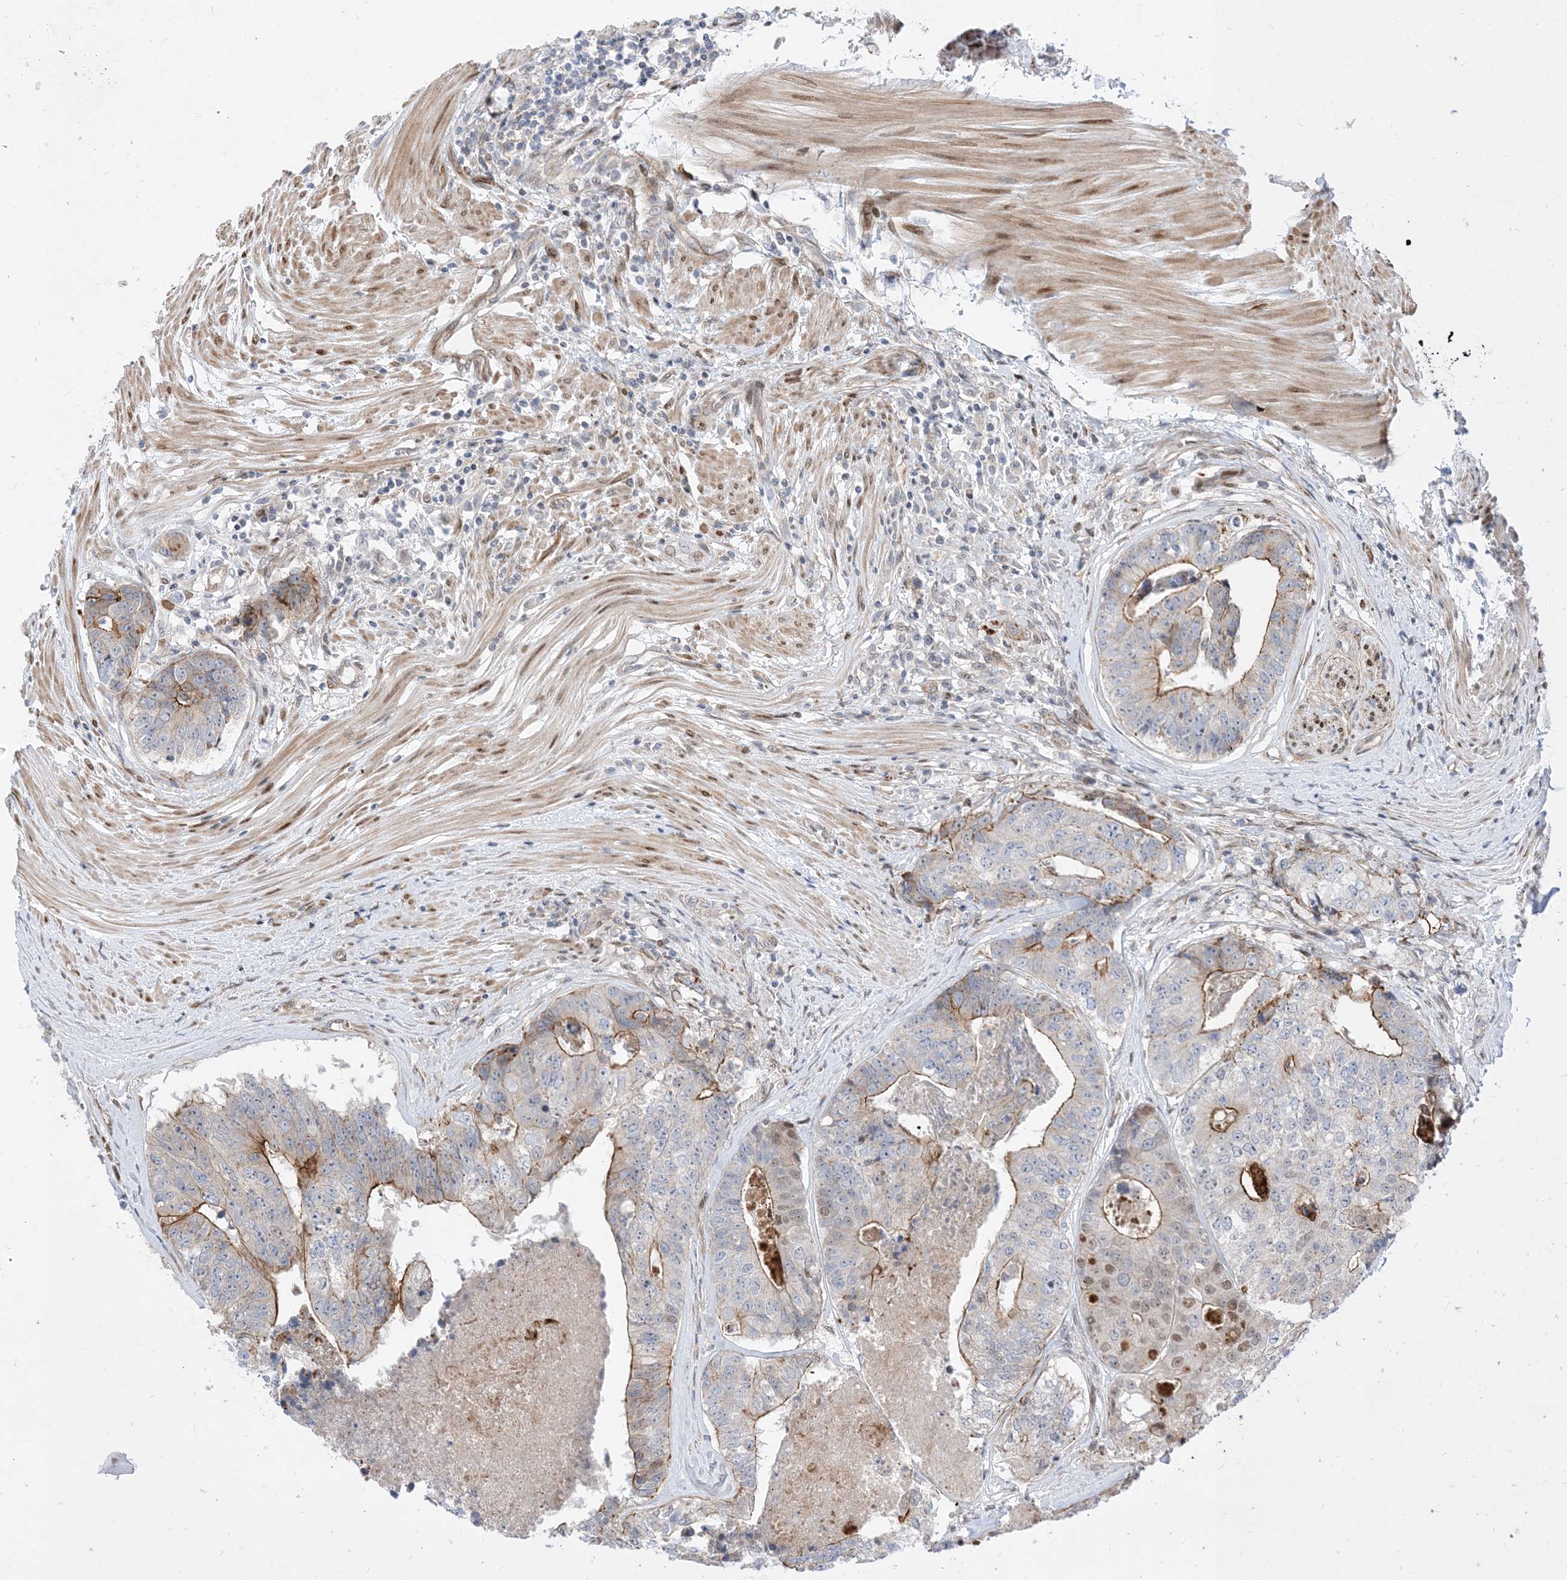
{"staining": {"intensity": "moderate", "quantity": ">75%", "location": "cytoplasmic/membranous"}, "tissue": "colorectal cancer", "cell_type": "Tumor cells", "image_type": "cancer", "snomed": [{"axis": "morphology", "description": "Adenocarcinoma, NOS"}, {"axis": "topography", "description": "Colon"}], "caption": "Immunohistochemistry (IHC) staining of adenocarcinoma (colorectal), which exhibits medium levels of moderate cytoplasmic/membranous positivity in approximately >75% of tumor cells indicating moderate cytoplasmic/membranous protein expression. The staining was performed using DAB (brown) for protein detection and nuclei were counterstained in hematoxylin (blue).", "gene": "TYSND1", "patient": {"sex": "female", "age": 67}}